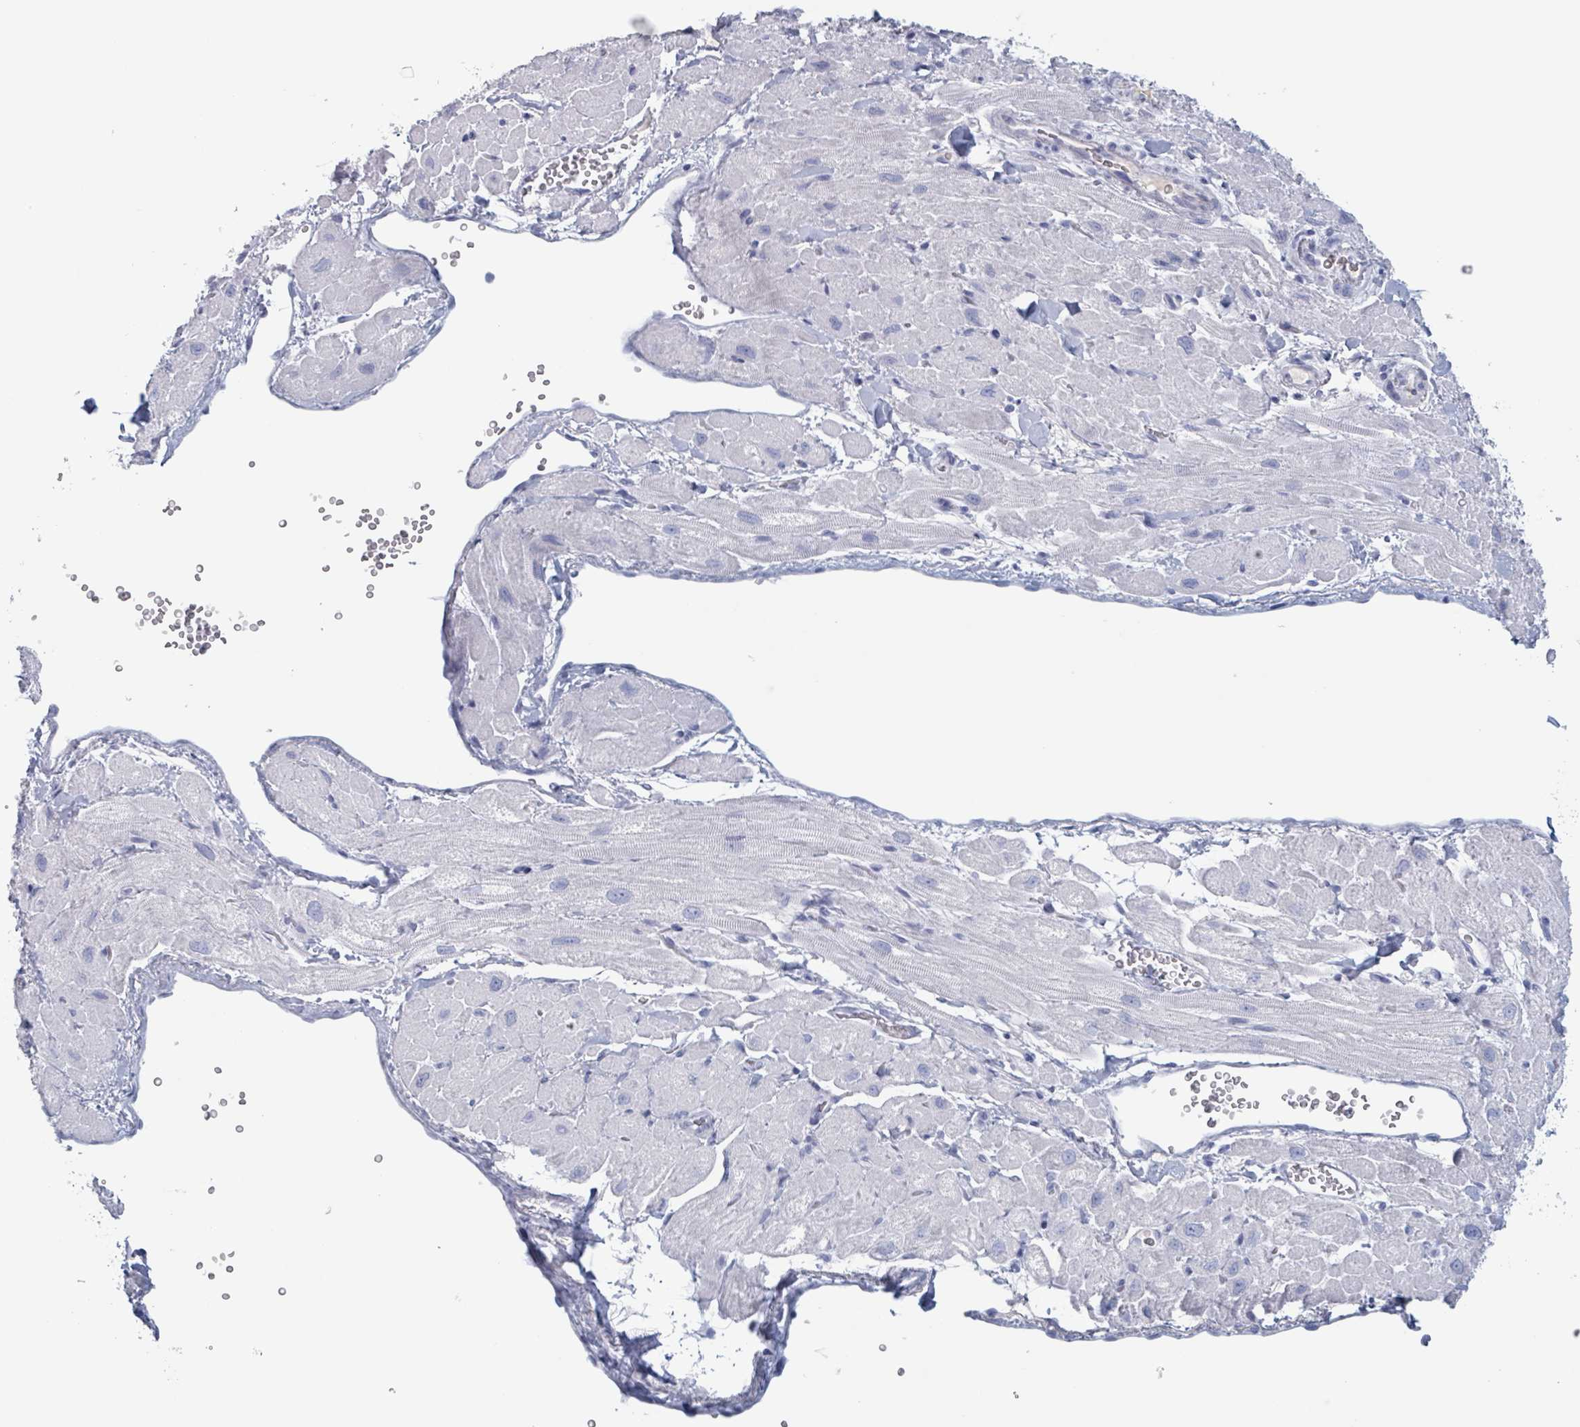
{"staining": {"intensity": "negative", "quantity": "none", "location": "none"}, "tissue": "heart muscle", "cell_type": "Cardiomyocytes", "image_type": "normal", "snomed": [{"axis": "morphology", "description": "Normal tissue, NOS"}, {"axis": "topography", "description": "Heart"}], "caption": "This is a photomicrograph of immunohistochemistry (IHC) staining of benign heart muscle, which shows no positivity in cardiomyocytes.", "gene": "KLK4", "patient": {"sex": "male", "age": 65}}